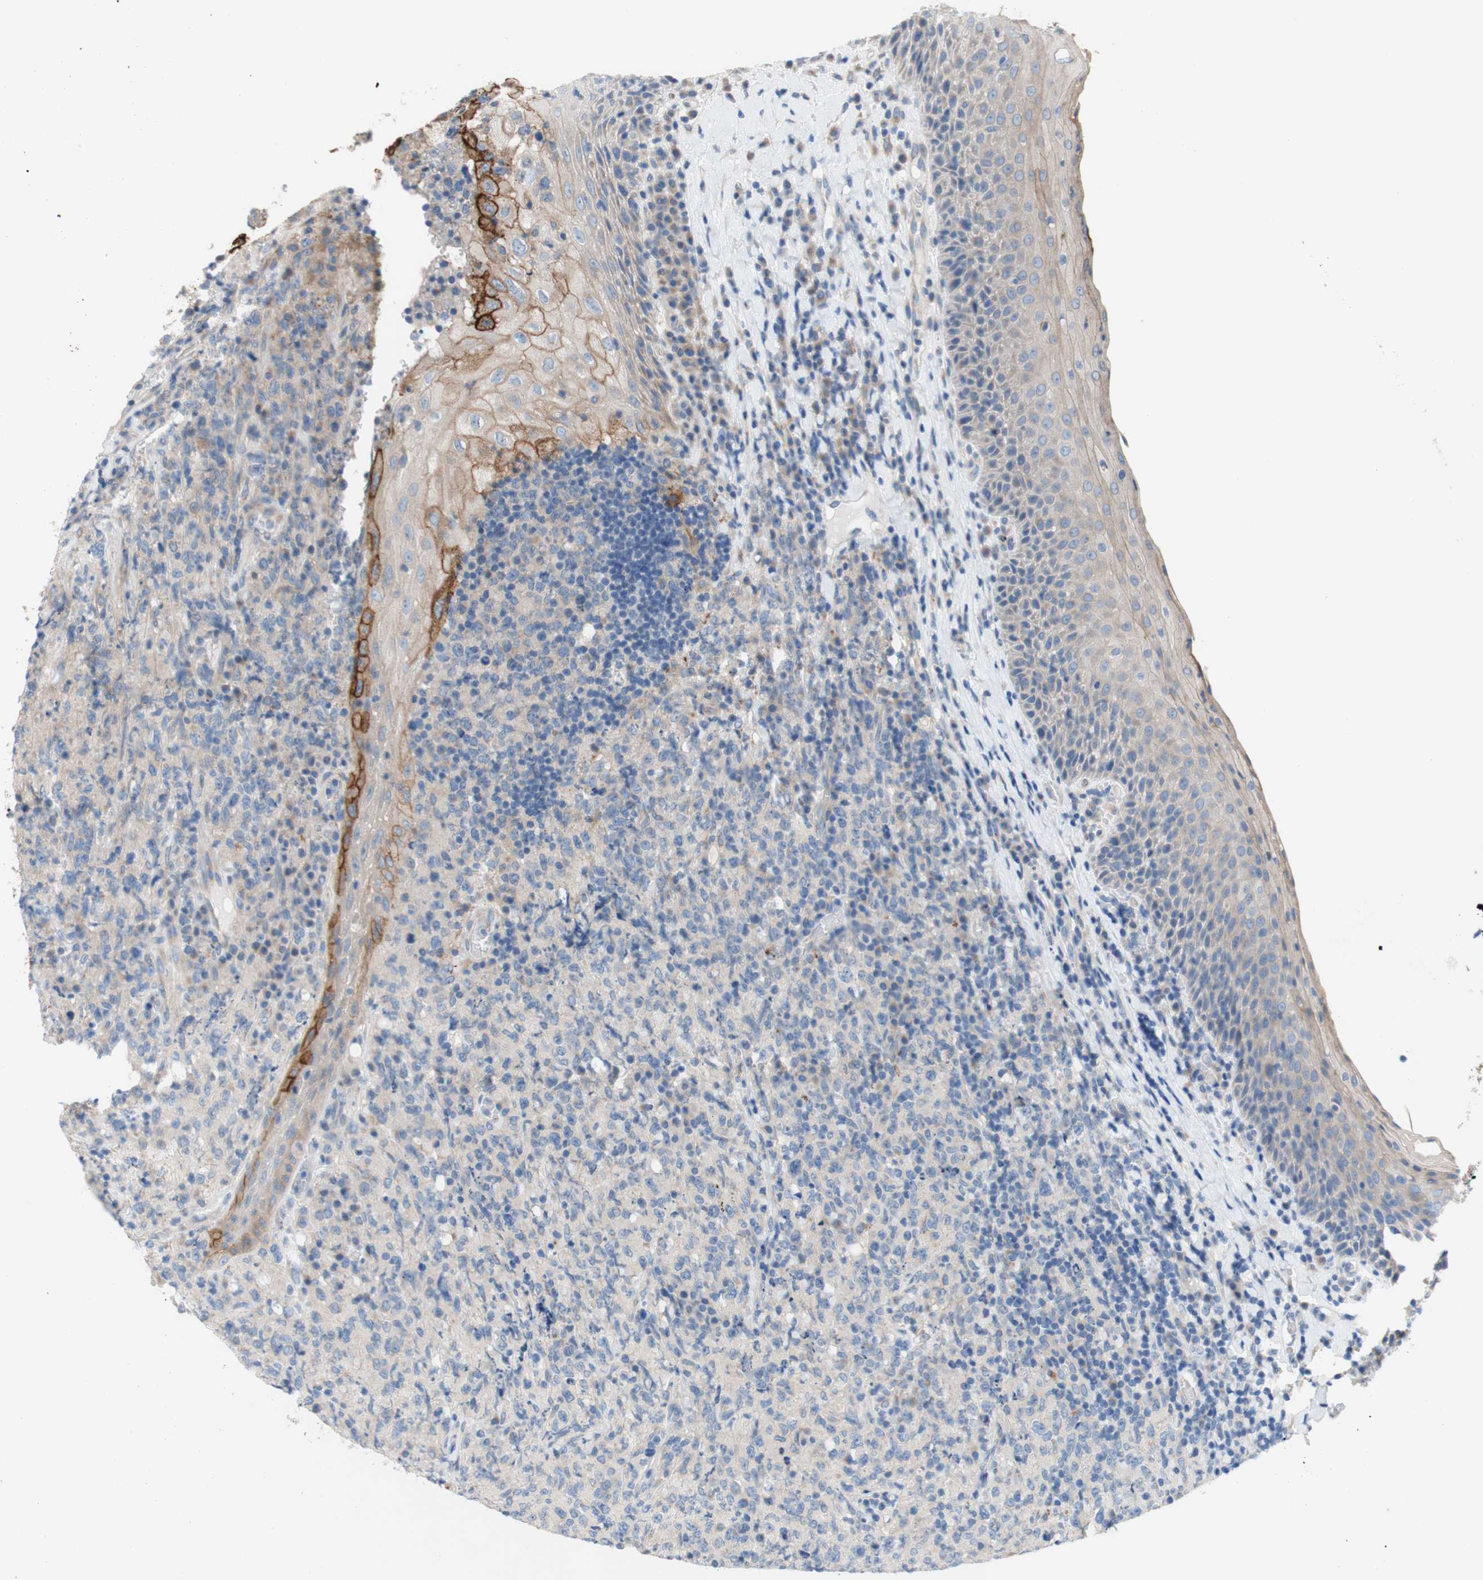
{"staining": {"intensity": "weak", "quantity": ">75%", "location": "cytoplasmic/membranous"}, "tissue": "lymphoma", "cell_type": "Tumor cells", "image_type": "cancer", "snomed": [{"axis": "morphology", "description": "Malignant lymphoma, non-Hodgkin's type, High grade"}, {"axis": "topography", "description": "Tonsil"}], "caption": "A histopathology image of human high-grade malignant lymphoma, non-Hodgkin's type stained for a protein exhibits weak cytoplasmic/membranous brown staining in tumor cells.", "gene": "F3", "patient": {"sex": "female", "age": 36}}